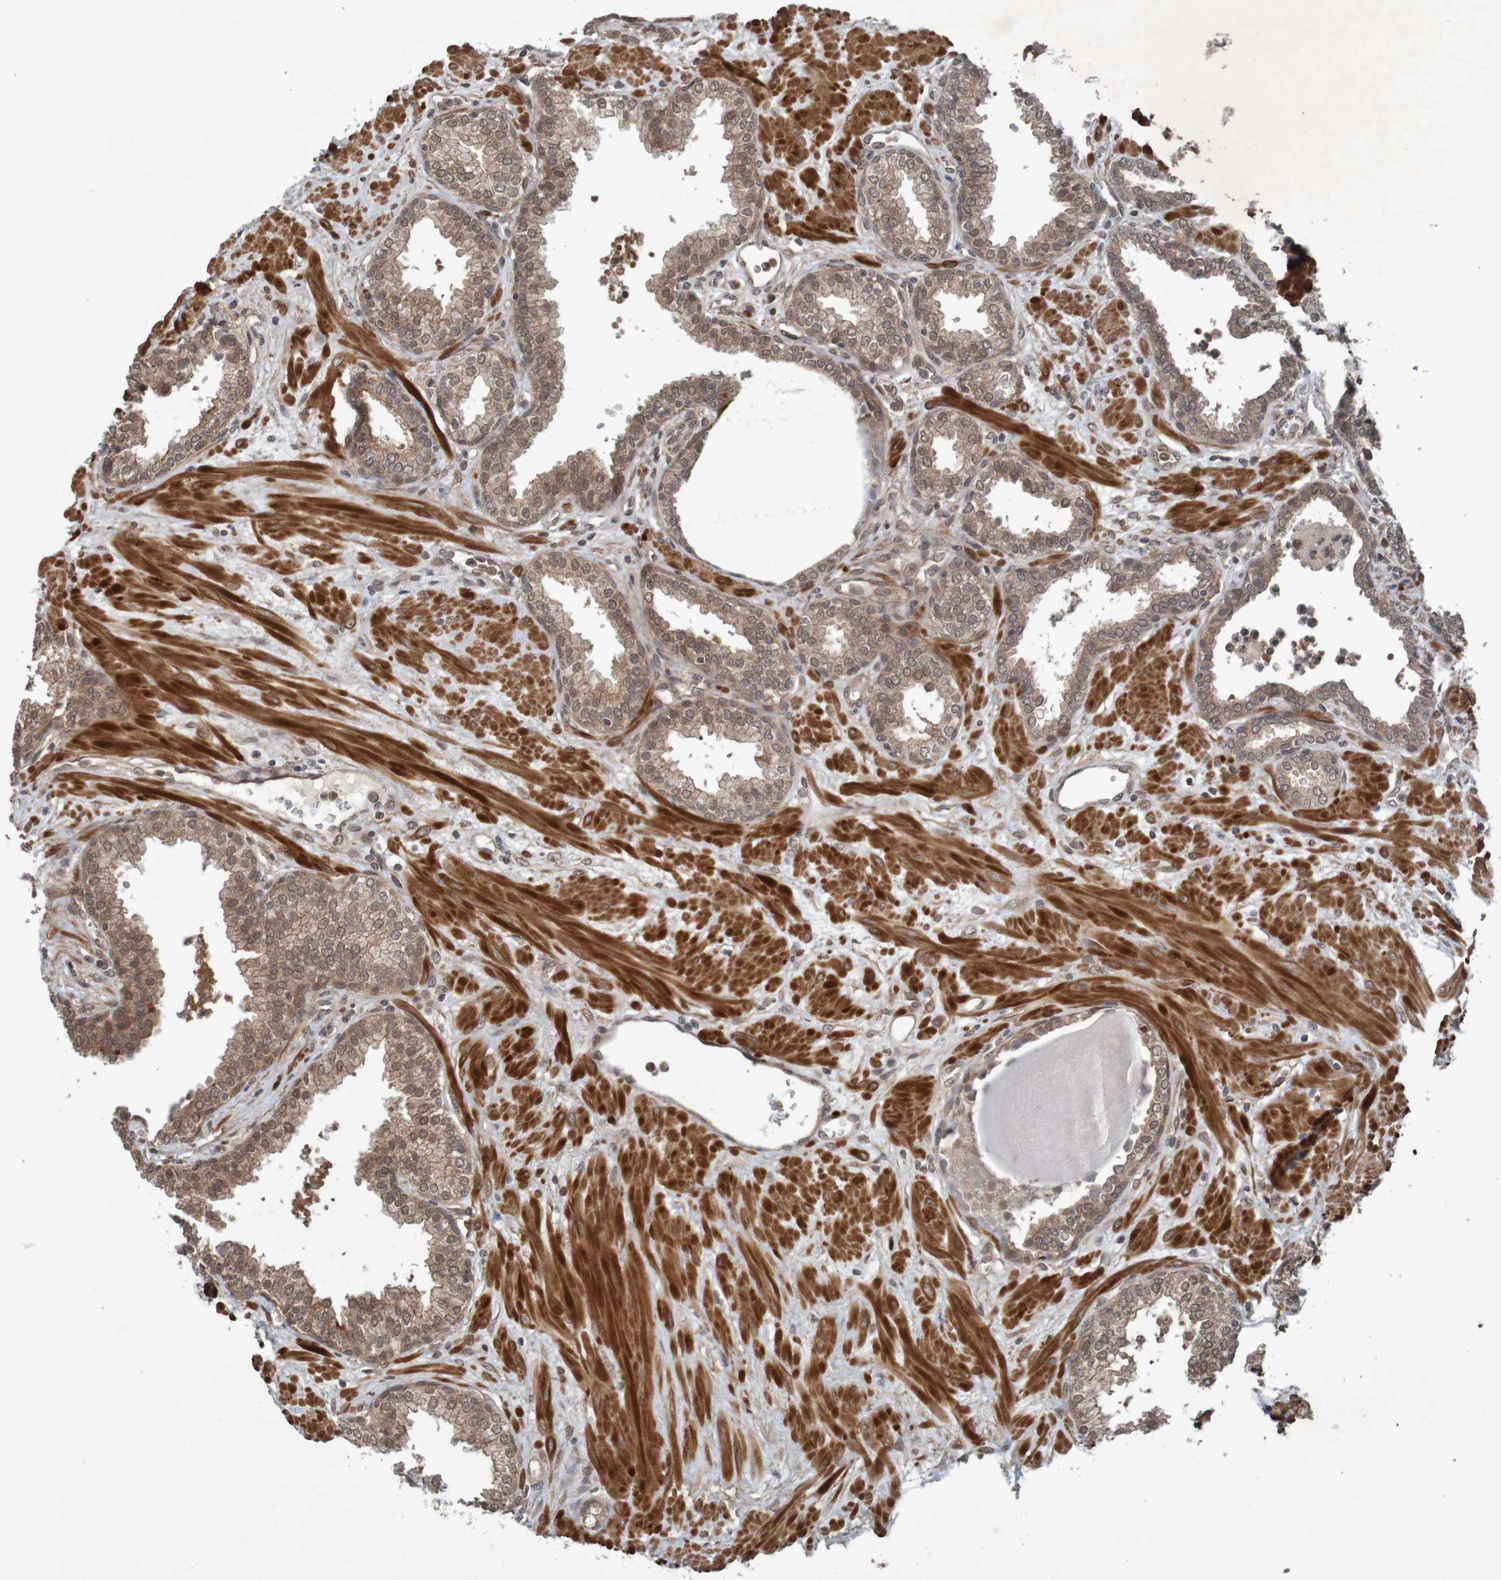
{"staining": {"intensity": "moderate", "quantity": ">75%", "location": "cytoplasmic/membranous"}, "tissue": "prostate", "cell_type": "Glandular cells", "image_type": "normal", "snomed": [{"axis": "morphology", "description": "Normal tissue, NOS"}, {"axis": "topography", "description": "Prostate"}], "caption": "Immunohistochemical staining of benign prostate reveals >75% levels of moderate cytoplasmic/membranous protein positivity in approximately >75% of glandular cells. The staining was performed using DAB (3,3'-diaminobenzidine) to visualize the protein expression in brown, while the nuclei were stained in blue with hematoxylin (Magnification: 20x).", "gene": "ARHGEF11", "patient": {"sex": "male", "age": 51}}